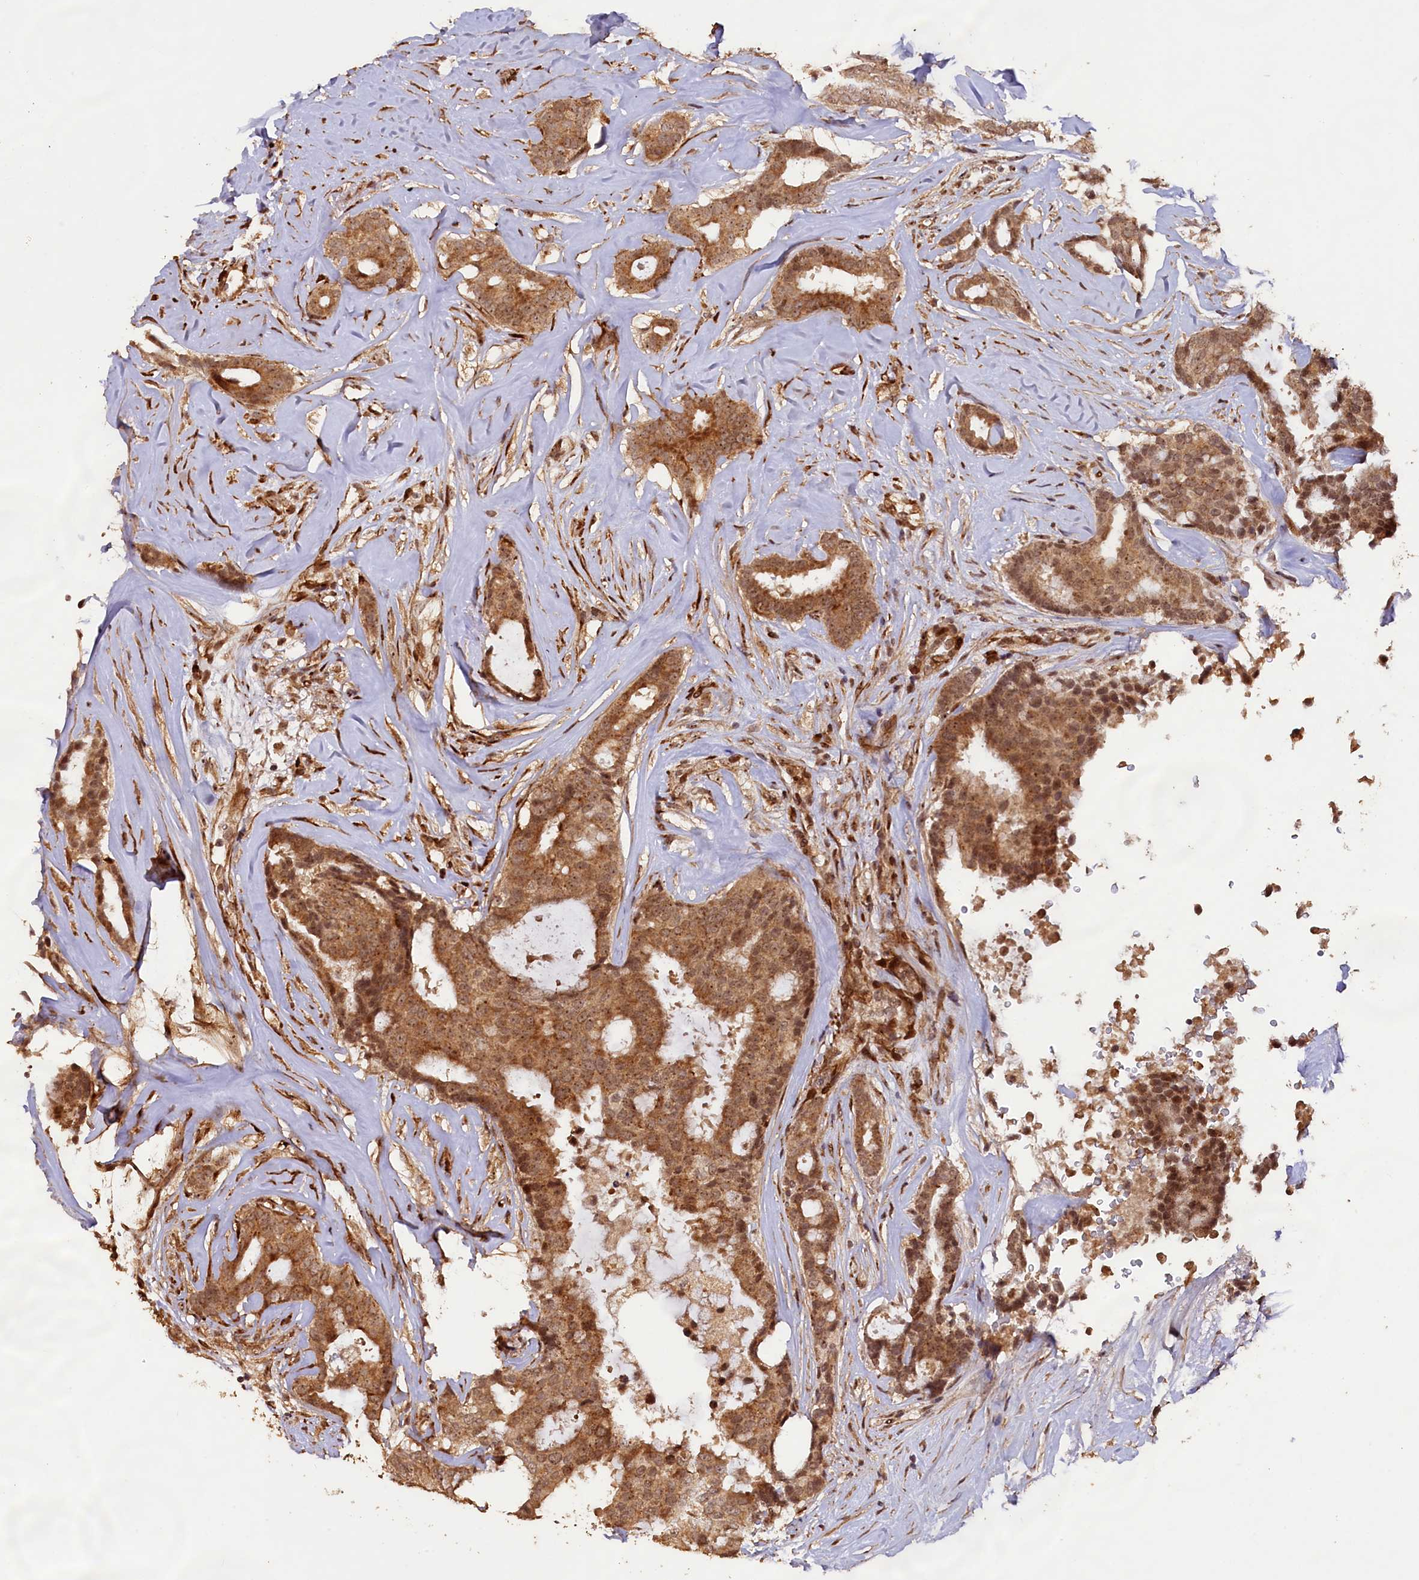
{"staining": {"intensity": "moderate", "quantity": ">75%", "location": "cytoplasmic/membranous,nuclear"}, "tissue": "breast cancer", "cell_type": "Tumor cells", "image_type": "cancer", "snomed": [{"axis": "morphology", "description": "Duct carcinoma"}, {"axis": "topography", "description": "Breast"}], "caption": "Immunohistochemical staining of invasive ductal carcinoma (breast) shows medium levels of moderate cytoplasmic/membranous and nuclear staining in approximately >75% of tumor cells. (DAB (3,3'-diaminobenzidine) IHC, brown staining for protein, blue staining for nuclei).", "gene": "SHPRH", "patient": {"sex": "female", "age": 75}}